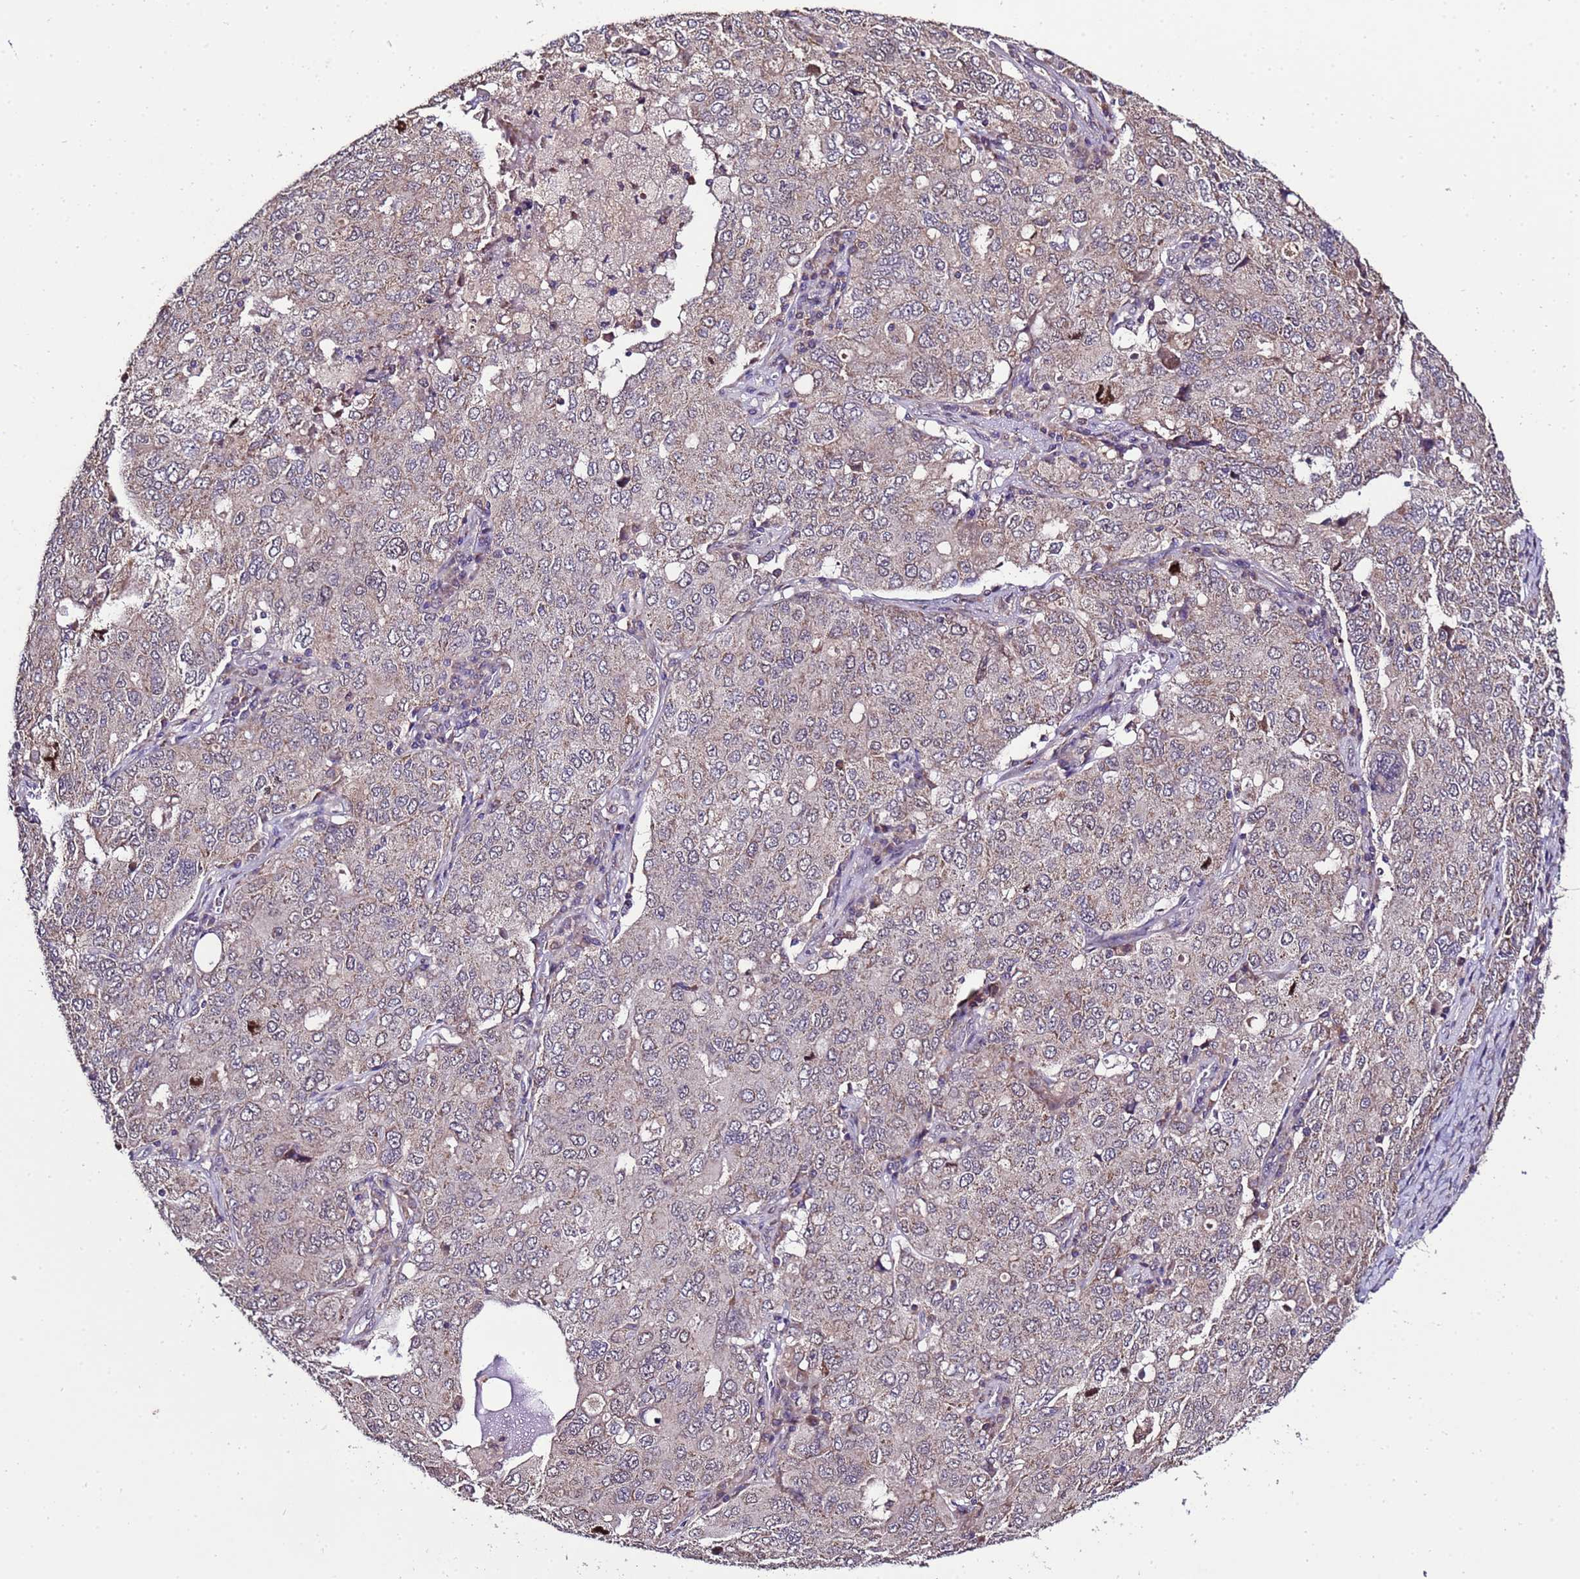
{"staining": {"intensity": "moderate", "quantity": "25%-75%", "location": "cytoplasmic/membranous,nuclear"}, "tissue": "ovarian cancer", "cell_type": "Tumor cells", "image_type": "cancer", "snomed": [{"axis": "morphology", "description": "Carcinoma, endometroid"}, {"axis": "topography", "description": "Ovary"}], "caption": "Protein positivity by immunohistochemistry exhibits moderate cytoplasmic/membranous and nuclear staining in about 25%-75% of tumor cells in ovarian endometroid carcinoma.", "gene": "ZNF329", "patient": {"sex": "female", "age": 62}}